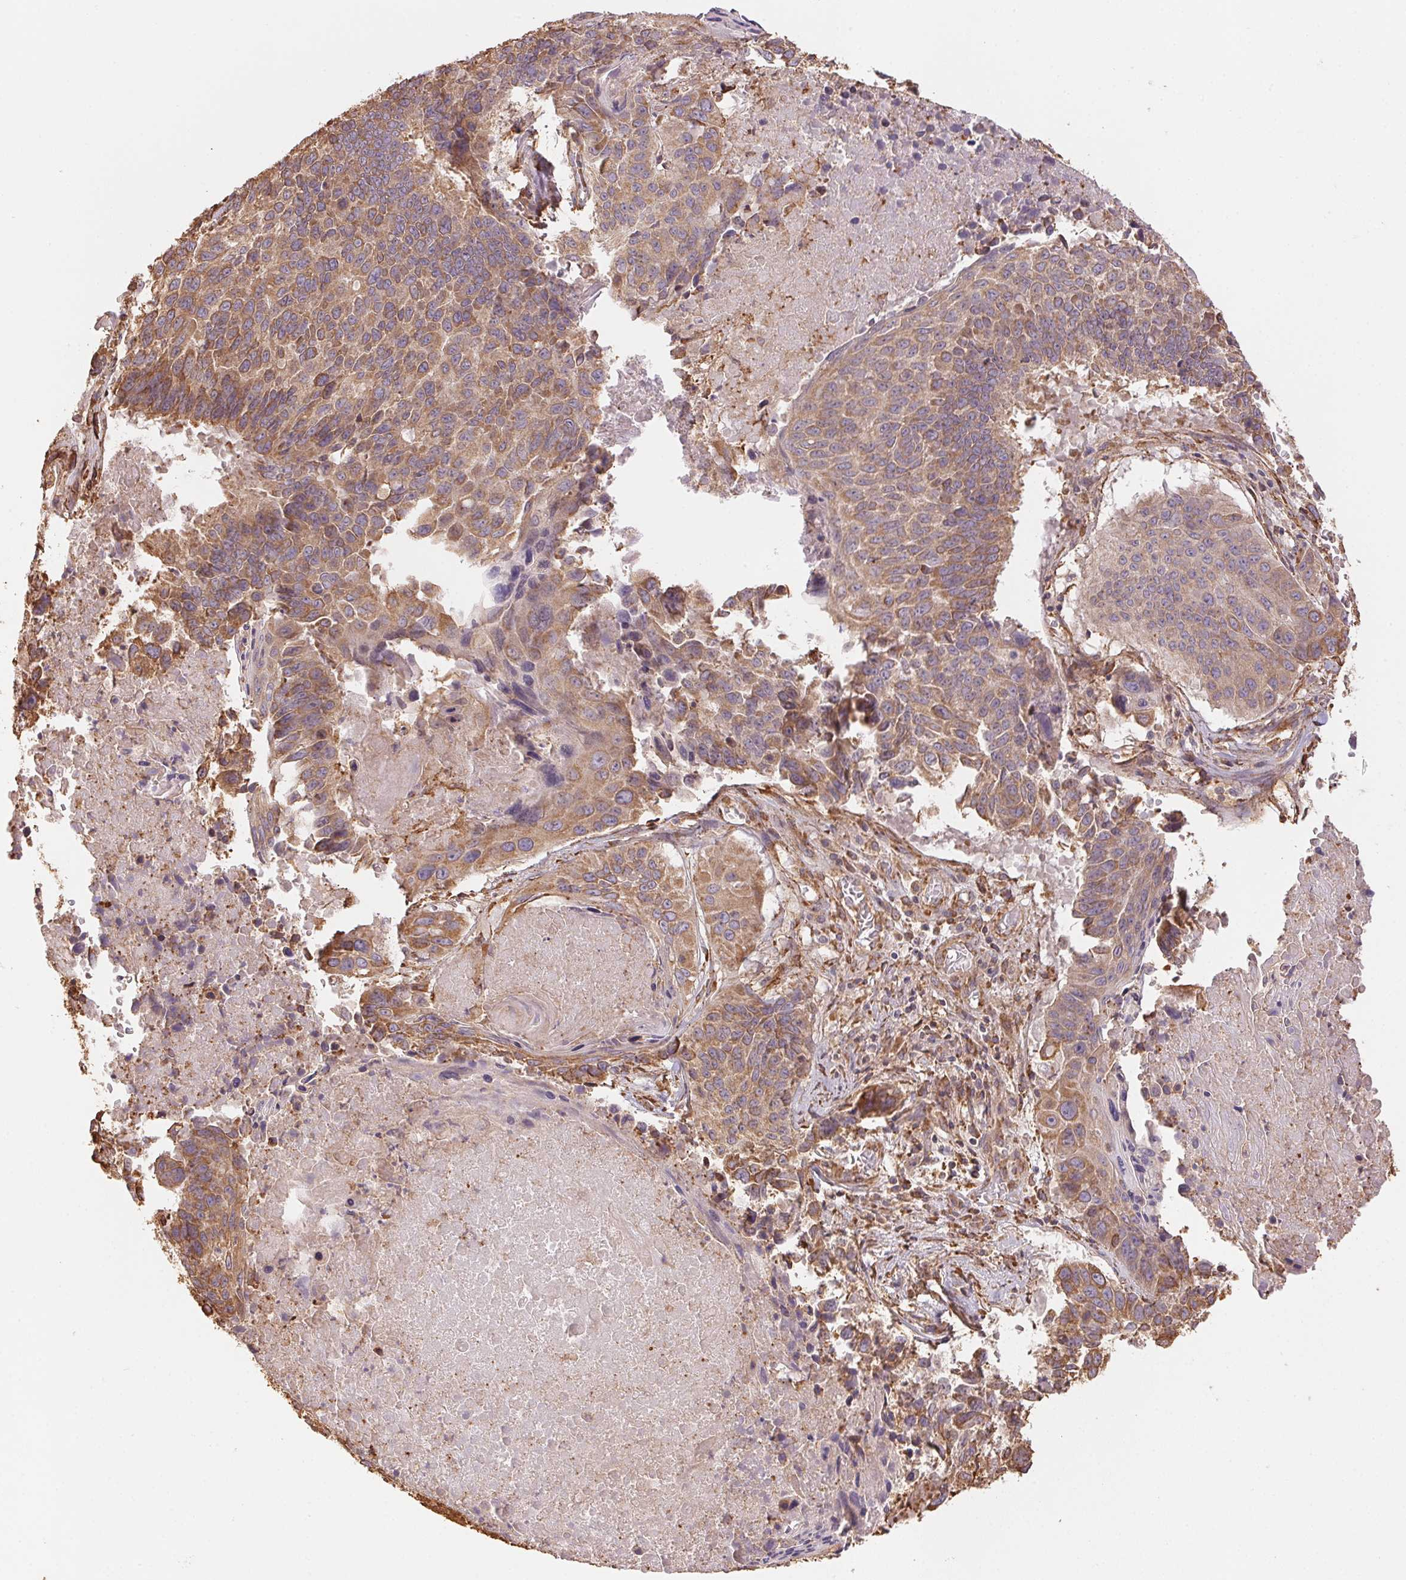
{"staining": {"intensity": "moderate", "quantity": ">75%", "location": "cytoplasmic/membranous"}, "tissue": "lung cancer", "cell_type": "Tumor cells", "image_type": "cancer", "snomed": [{"axis": "morphology", "description": "Squamous cell carcinoma, NOS"}, {"axis": "topography", "description": "Lung"}], "caption": "The immunohistochemical stain shows moderate cytoplasmic/membranous positivity in tumor cells of squamous cell carcinoma (lung) tissue.", "gene": "C6orf163", "patient": {"sex": "male", "age": 73}}